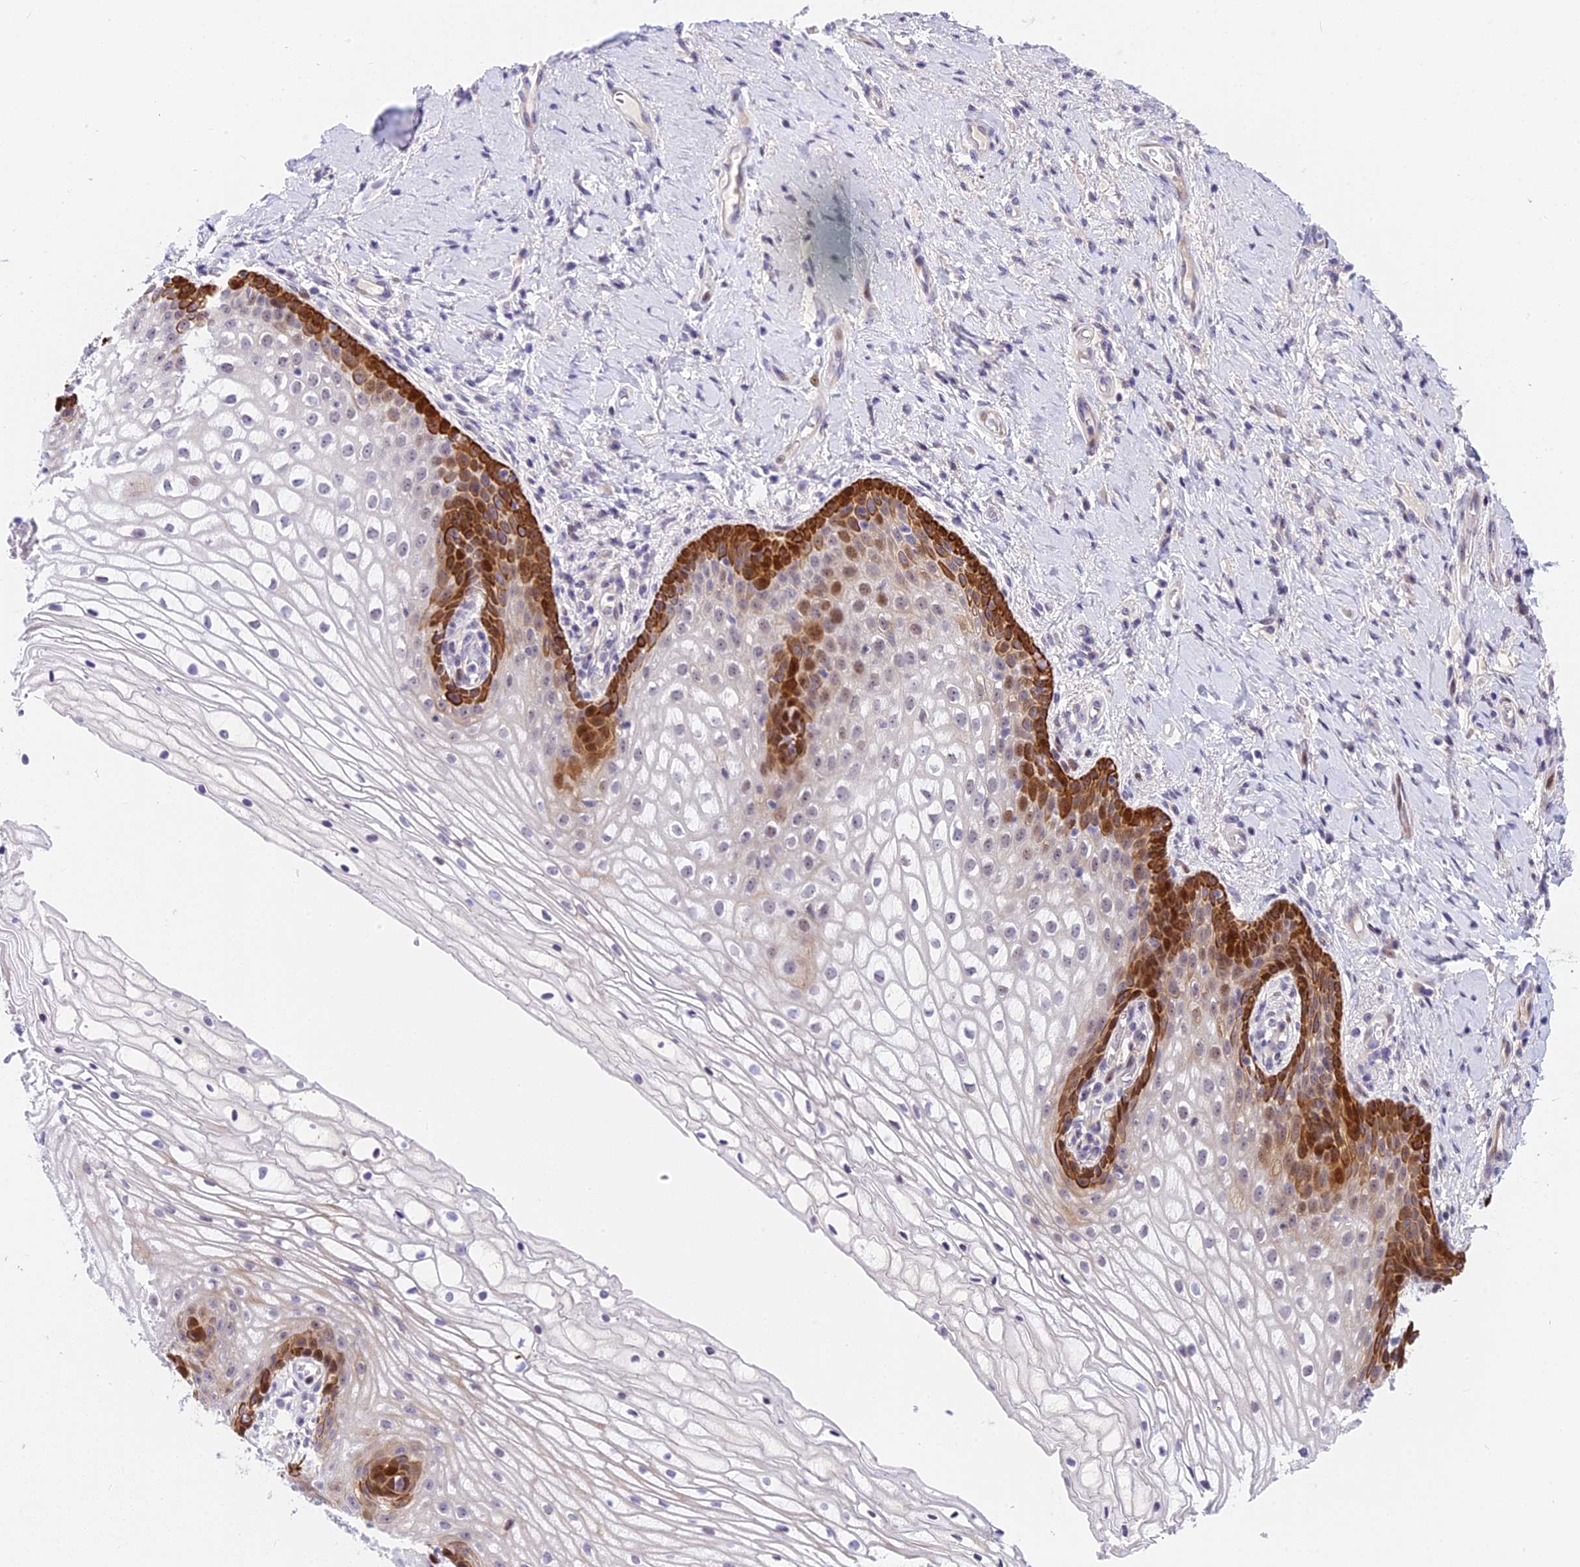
{"staining": {"intensity": "strong", "quantity": "25%-75%", "location": "cytoplasmic/membranous"}, "tissue": "vagina", "cell_type": "Squamous epithelial cells", "image_type": "normal", "snomed": [{"axis": "morphology", "description": "Normal tissue, NOS"}, {"axis": "topography", "description": "Vagina"}], "caption": "Vagina stained for a protein exhibits strong cytoplasmic/membranous positivity in squamous epithelial cells. Ihc stains the protein of interest in brown and the nuclei are stained blue.", "gene": "MIDN", "patient": {"sex": "female", "age": 60}}